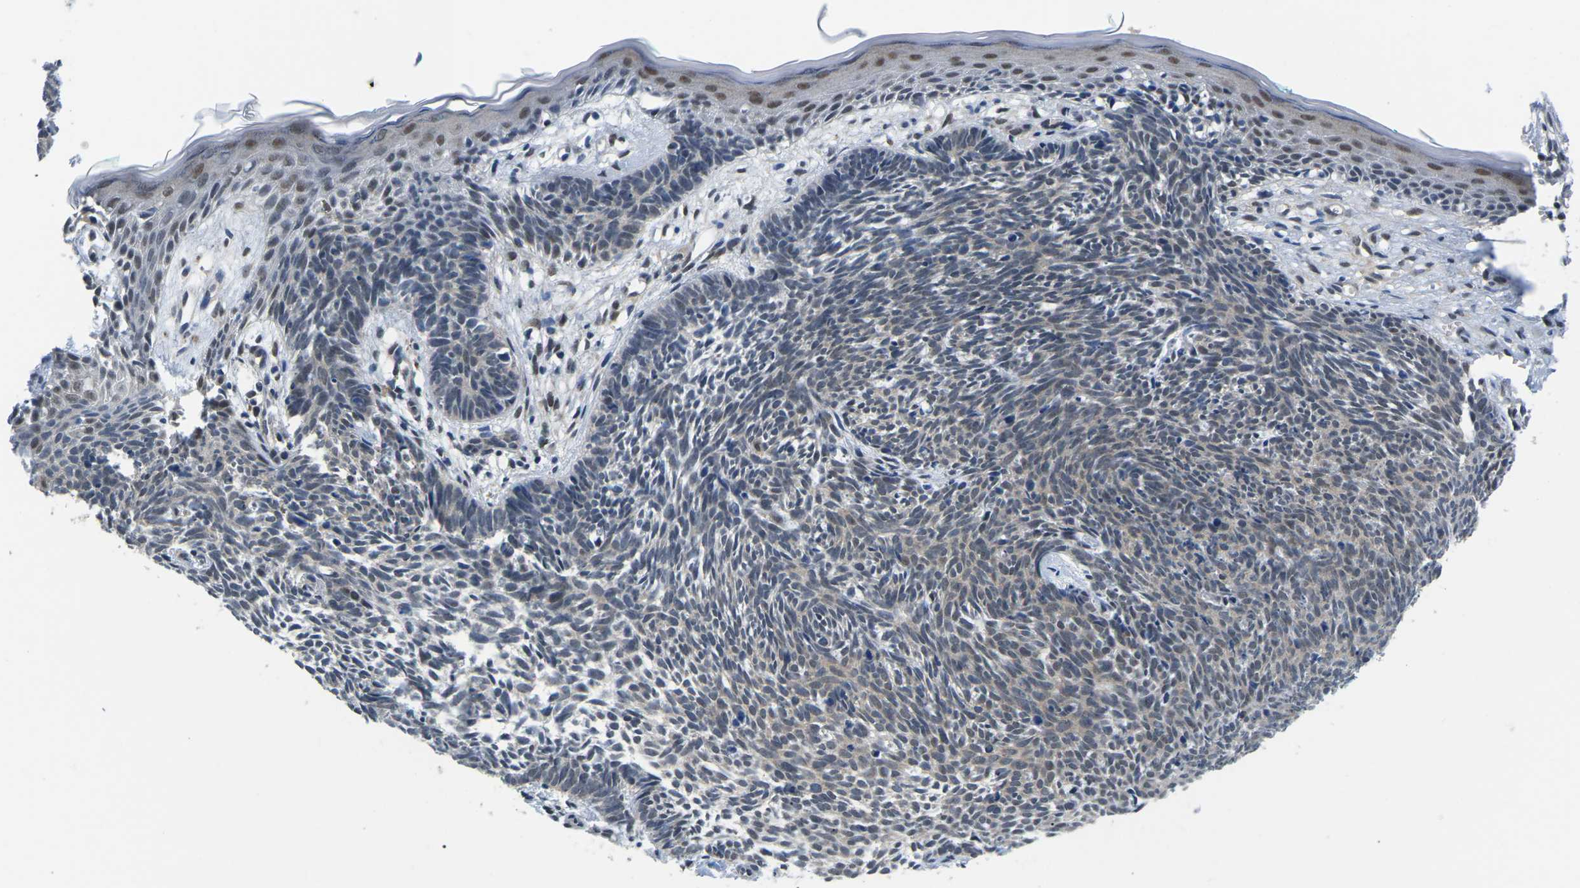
{"staining": {"intensity": "weak", "quantity": "25%-75%", "location": "cytoplasmic/membranous,nuclear"}, "tissue": "skin cancer", "cell_type": "Tumor cells", "image_type": "cancer", "snomed": [{"axis": "morphology", "description": "Basal cell carcinoma"}, {"axis": "topography", "description": "Skin"}], "caption": "High-magnification brightfield microscopy of skin cancer (basal cell carcinoma) stained with DAB (brown) and counterstained with hematoxylin (blue). tumor cells exhibit weak cytoplasmic/membranous and nuclear staining is appreciated in about25%-75% of cells.", "gene": "UBA7", "patient": {"sex": "male", "age": 60}}